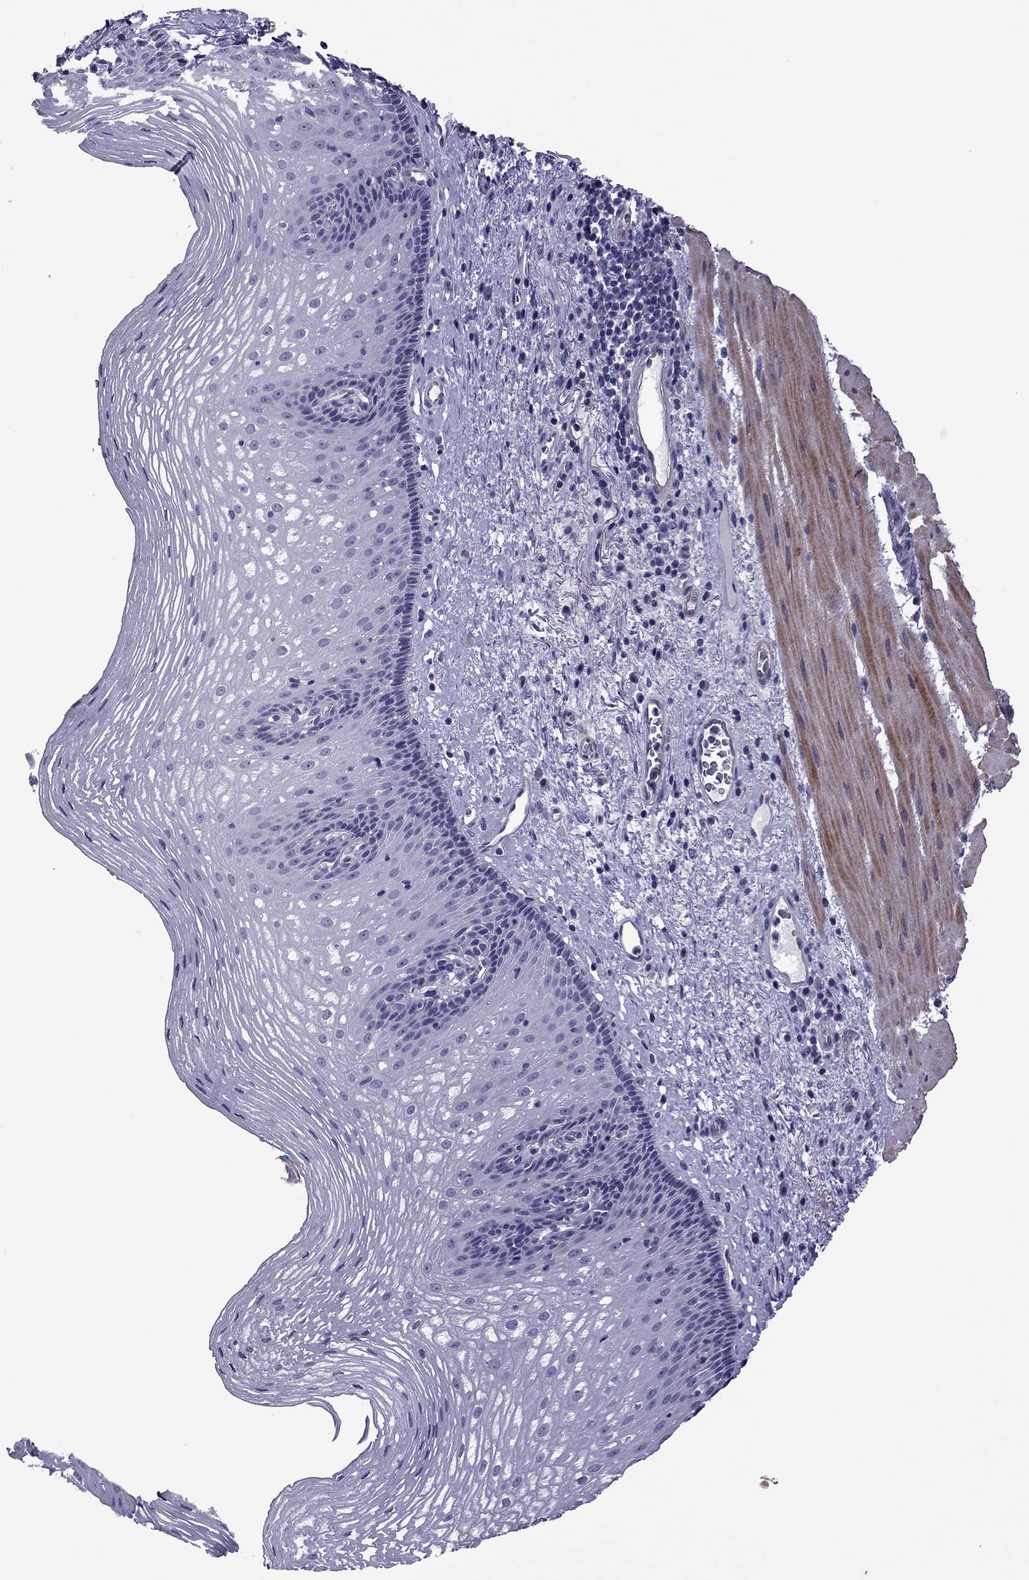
{"staining": {"intensity": "negative", "quantity": "none", "location": "none"}, "tissue": "esophagus", "cell_type": "Squamous epithelial cells", "image_type": "normal", "snomed": [{"axis": "morphology", "description": "Normal tissue, NOS"}, {"axis": "topography", "description": "Esophagus"}], "caption": "High power microscopy photomicrograph of an IHC histopathology image of unremarkable esophagus, revealing no significant expression in squamous epithelial cells. The staining was performed using DAB (3,3'-diaminobenzidine) to visualize the protein expression in brown, while the nuclei were stained in blue with hematoxylin (Magnification: 20x).", "gene": "SLC16A8", "patient": {"sex": "male", "age": 76}}